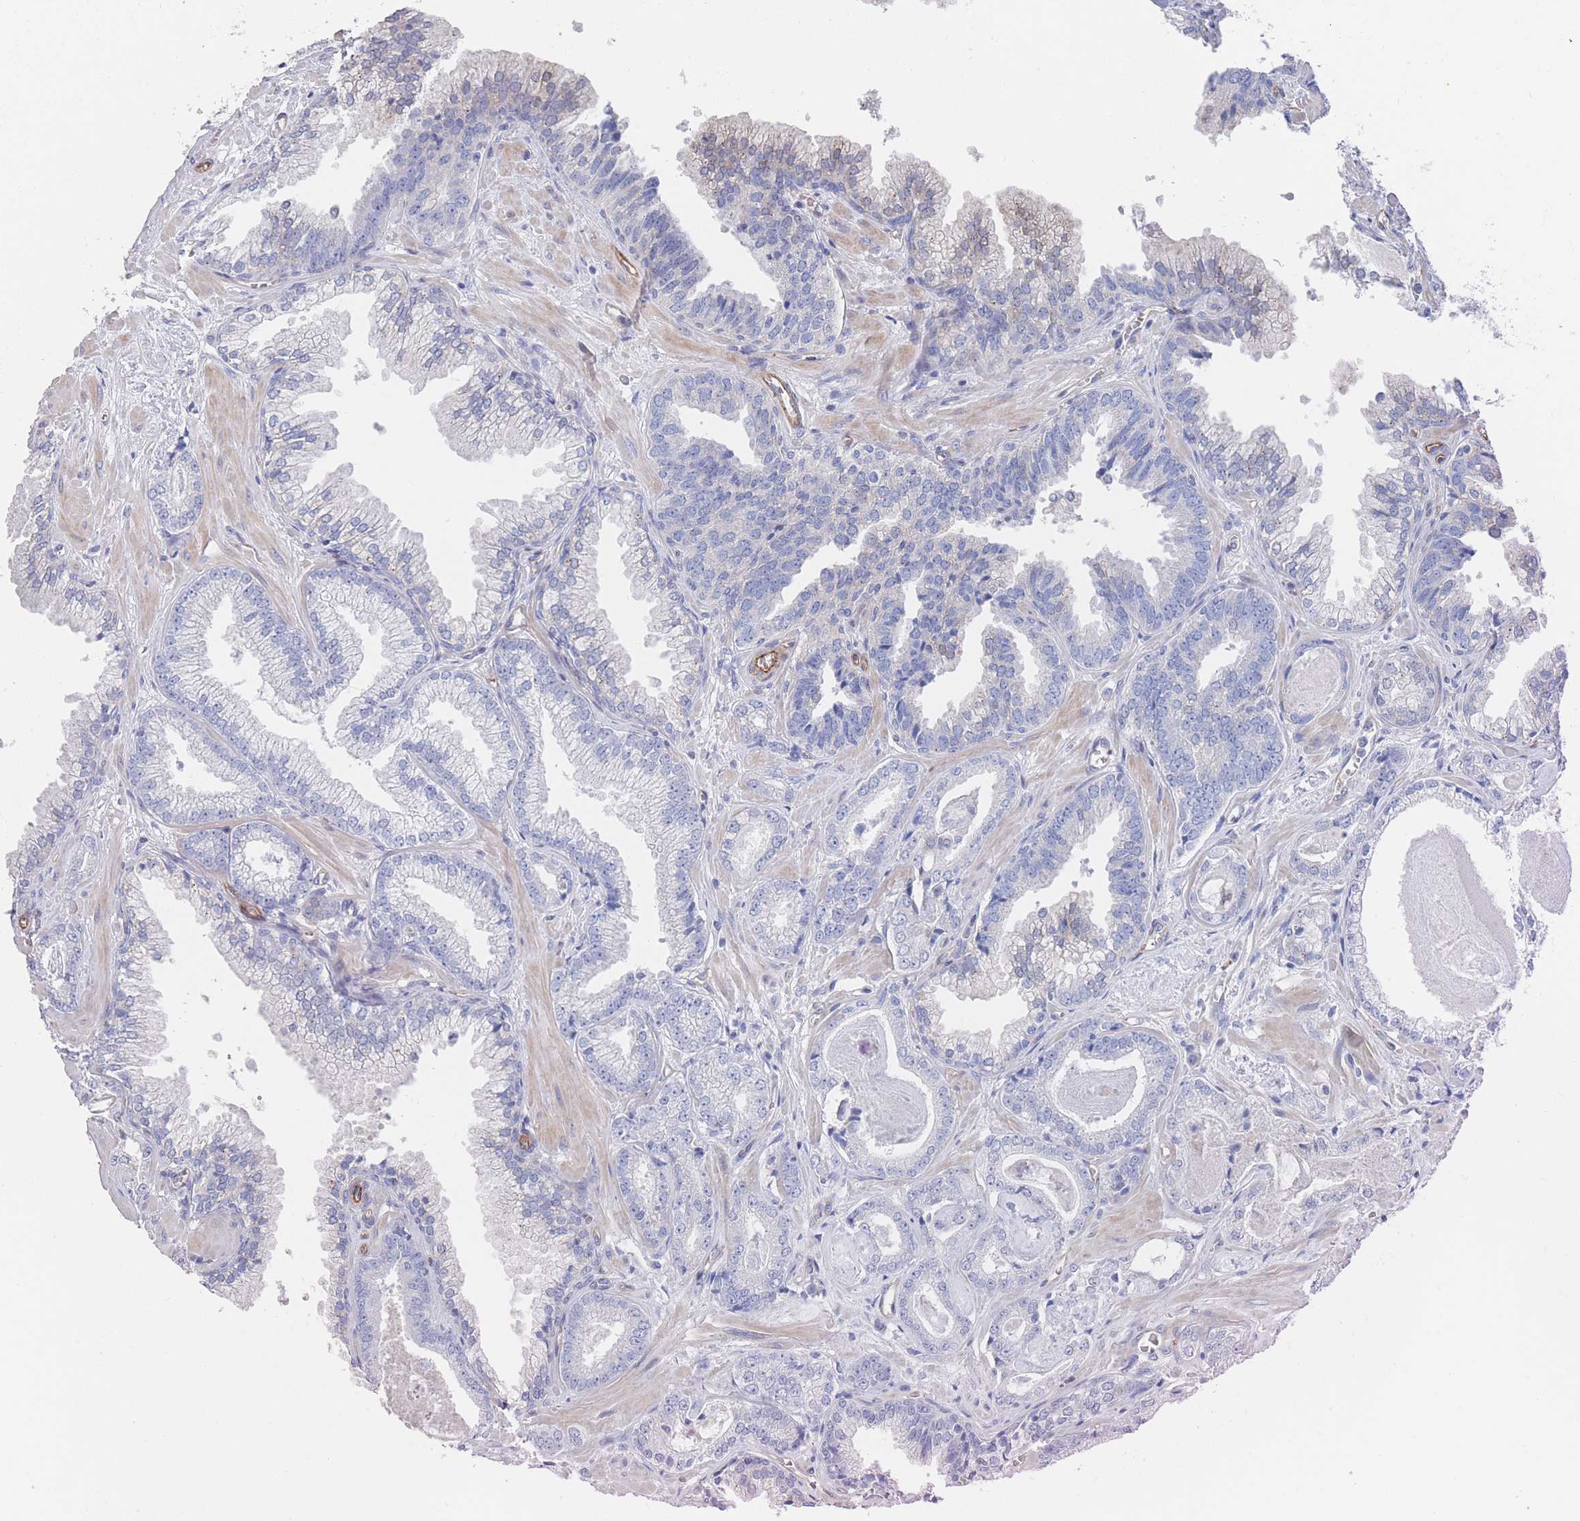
{"staining": {"intensity": "negative", "quantity": "none", "location": "none"}, "tissue": "prostate cancer", "cell_type": "Tumor cells", "image_type": "cancer", "snomed": [{"axis": "morphology", "description": "Adenocarcinoma, Low grade"}, {"axis": "topography", "description": "Prostate"}], "caption": "An immunohistochemistry (IHC) micrograph of adenocarcinoma (low-grade) (prostate) is shown. There is no staining in tumor cells of adenocarcinoma (low-grade) (prostate). (DAB immunohistochemistry visualized using brightfield microscopy, high magnification).", "gene": "G6PC1", "patient": {"sex": "male", "age": 60}}